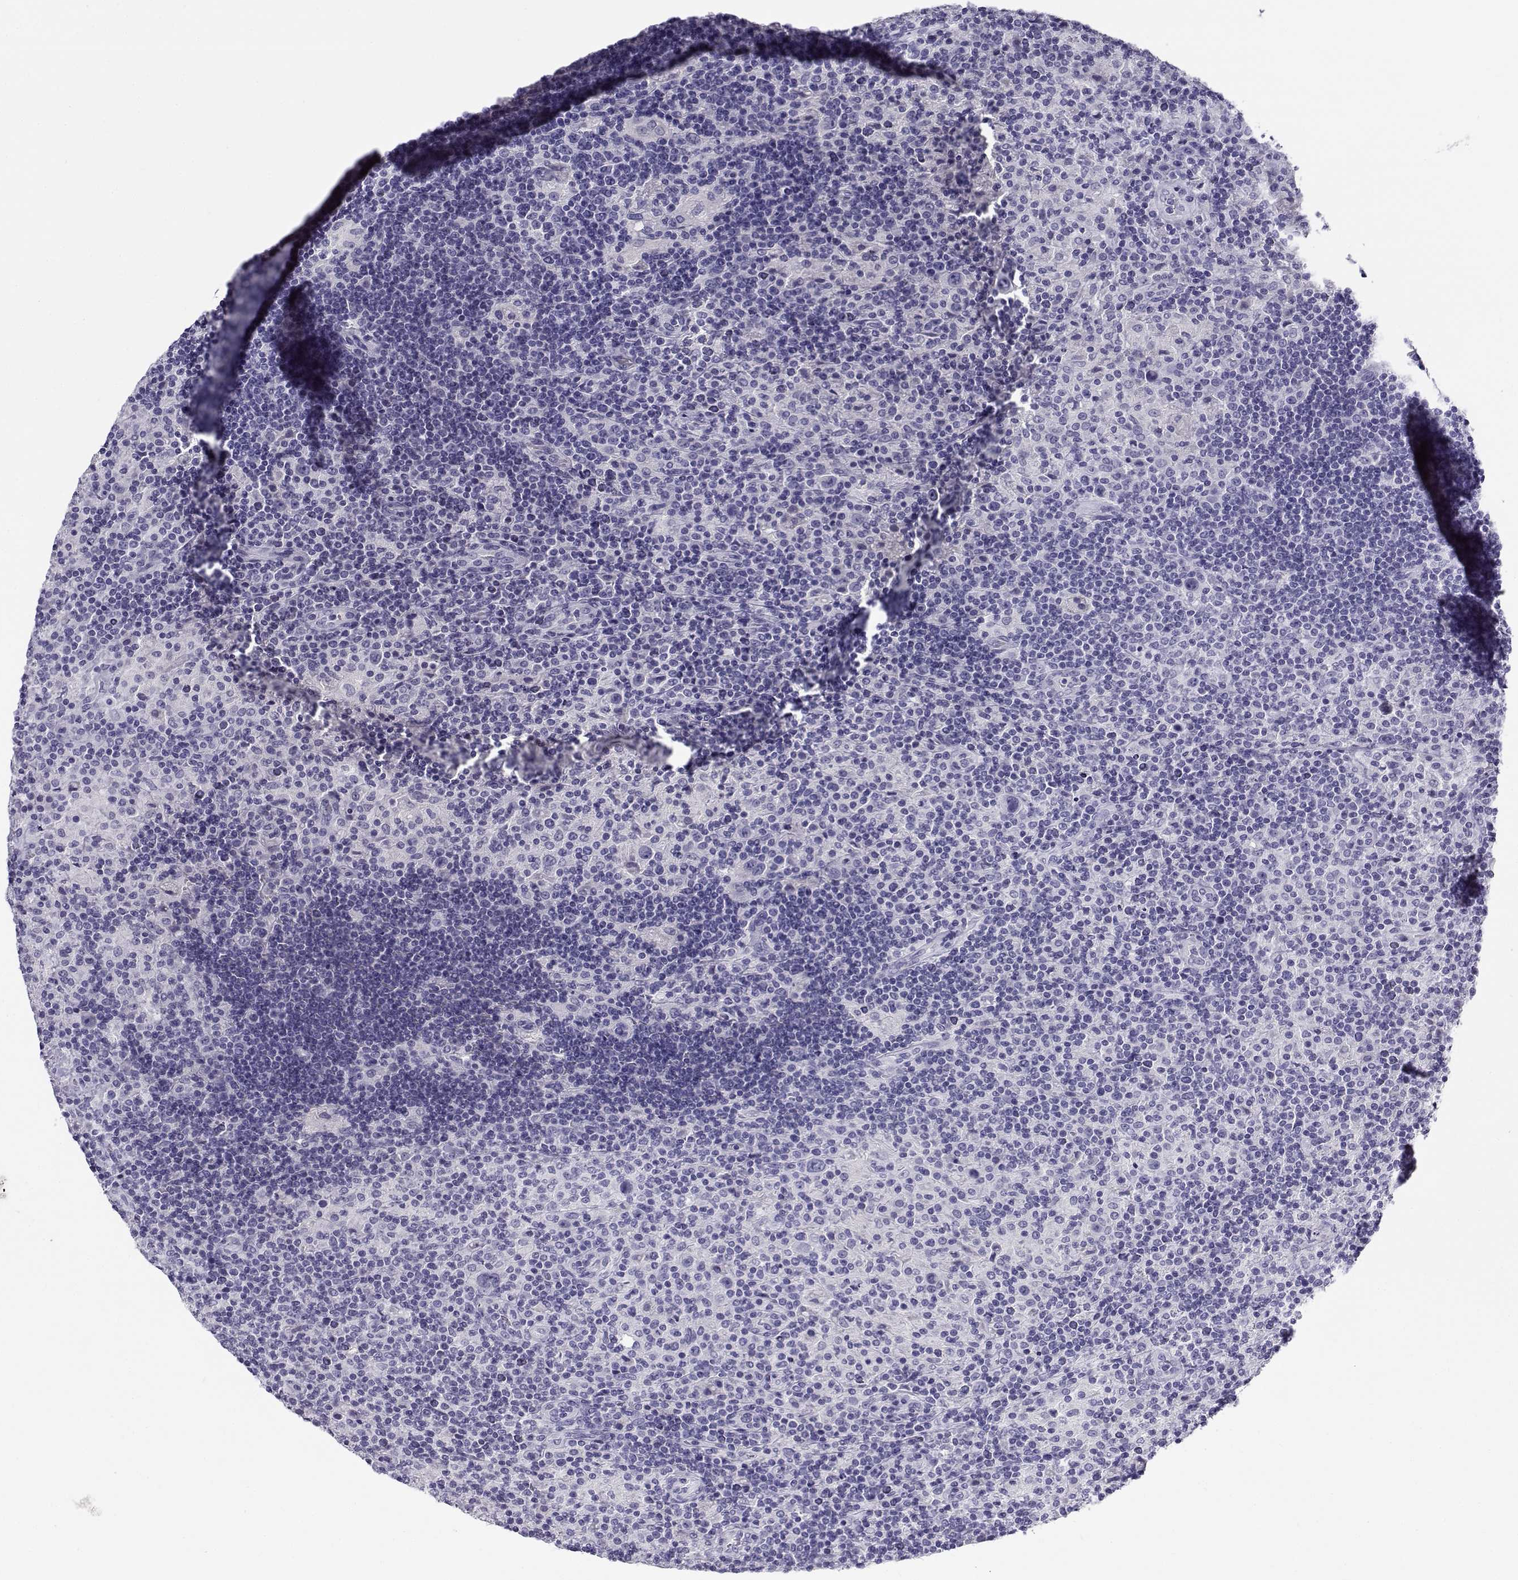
{"staining": {"intensity": "negative", "quantity": "none", "location": "none"}, "tissue": "lymphoma", "cell_type": "Tumor cells", "image_type": "cancer", "snomed": [{"axis": "morphology", "description": "Hodgkin's disease, NOS"}, {"axis": "topography", "description": "Lymph node"}], "caption": "High magnification brightfield microscopy of Hodgkin's disease stained with DAB (3,3'-diaminobenzidine) (brown) and counterstained with hematoxylin (blue): tumor cells show no significant positivity.", "gene": "CABS1", "patient": {"sex": "male", "age": 70}}